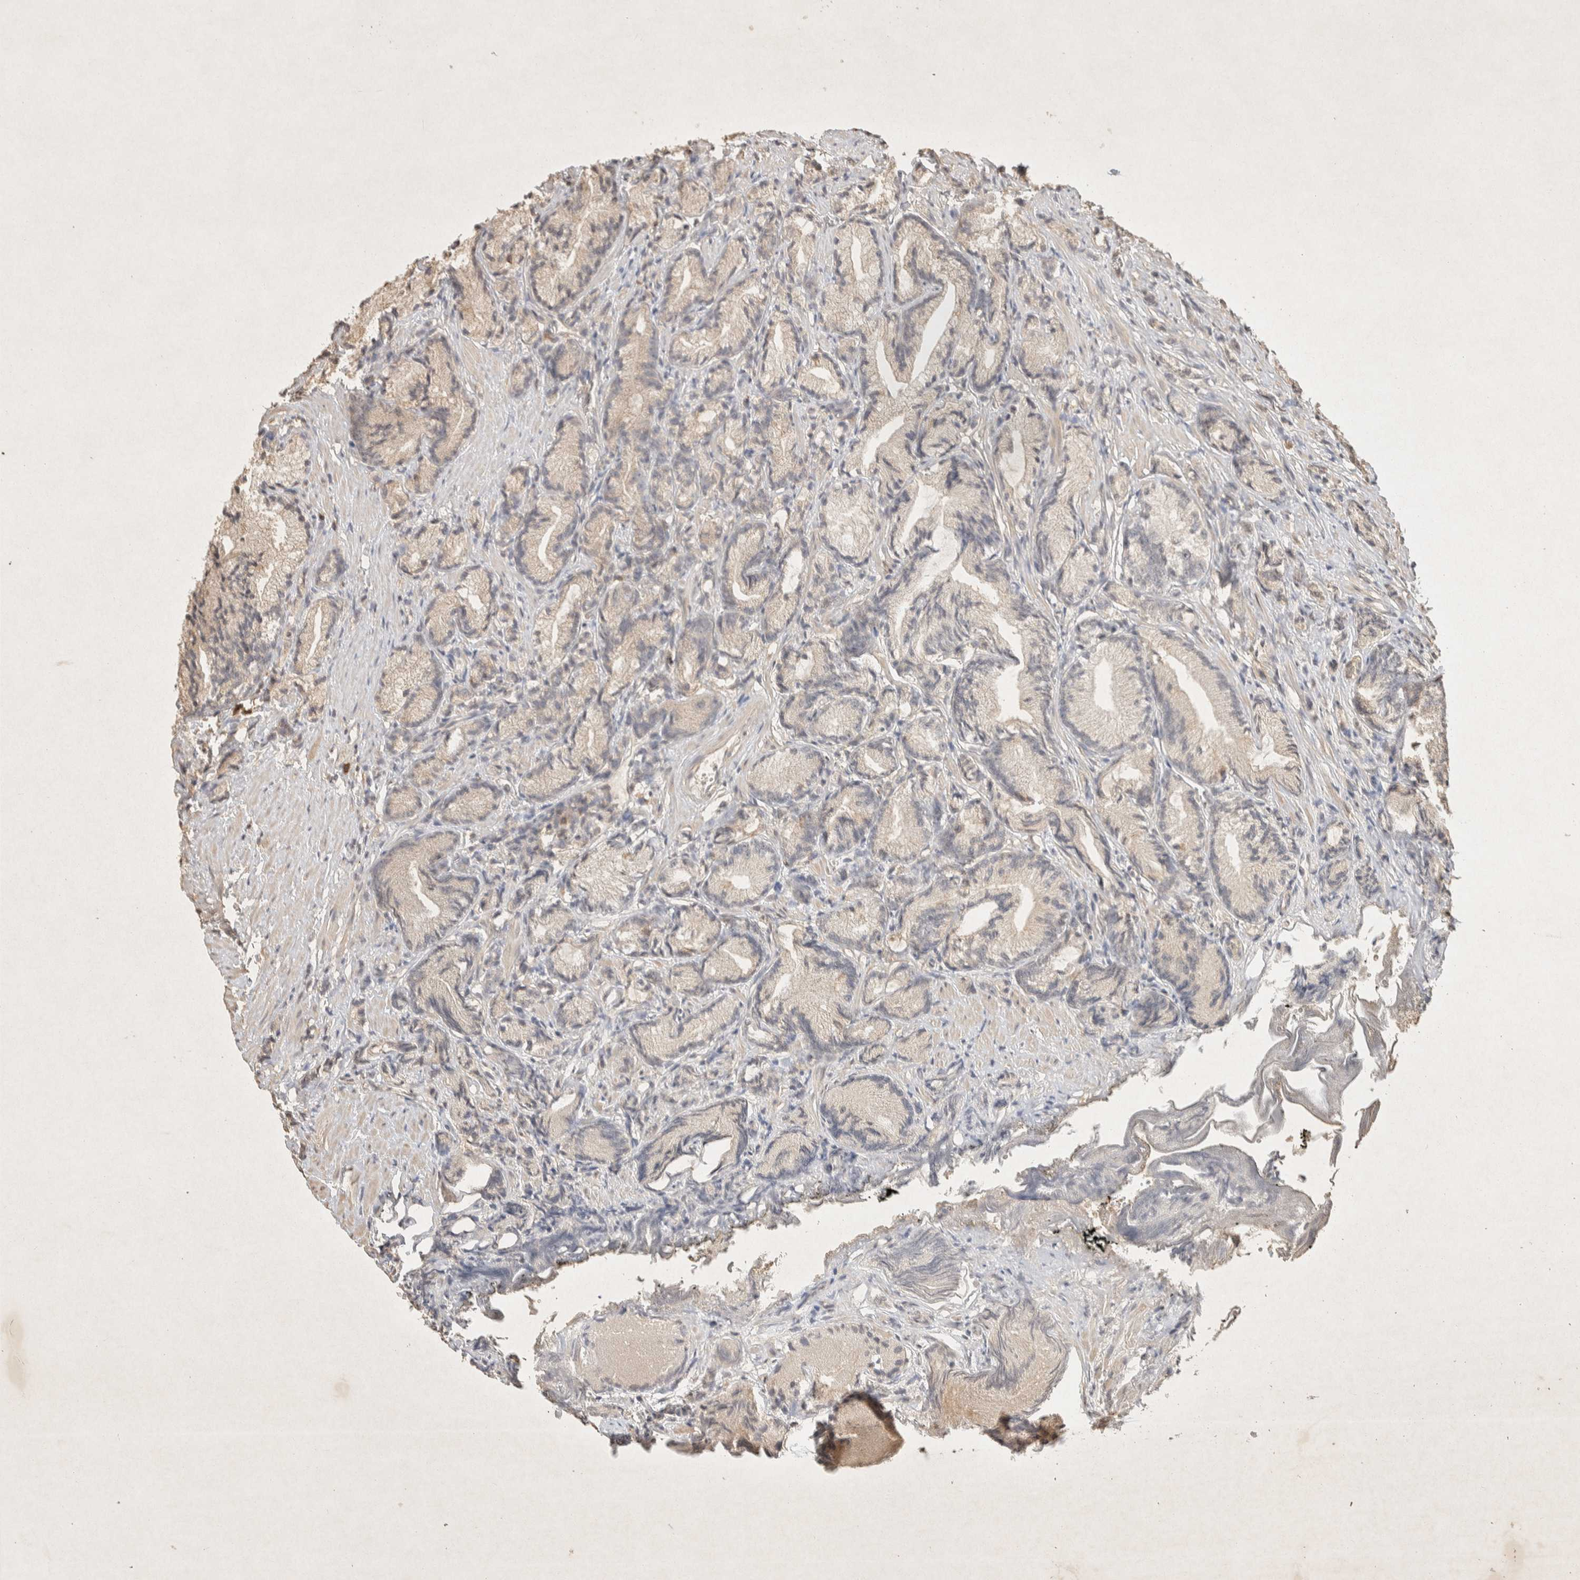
{"staining": {"intensity": "negative", "quantity": "none", "location": "none"}, "tissue": "prostate cancer", "cell_type": "Tumor cells", "image_type": "cancer", "snomed": [{"axis": "morphology", "description": "Adenocarcinoma, Low grade"}, {"axis": "topography", "description": "Prostate"}], "caption": "A high-resolution micrograph shows immunohistochemistry (IHC) staining of prostate cancer (adenocarcinoma (low-grade)), which demonstrates no significant positivity in tumor cells. (DAB immunohistochemistry, high magnification).", "gene": "RAC2", "patient": {"sex": "male", "age": 89}}